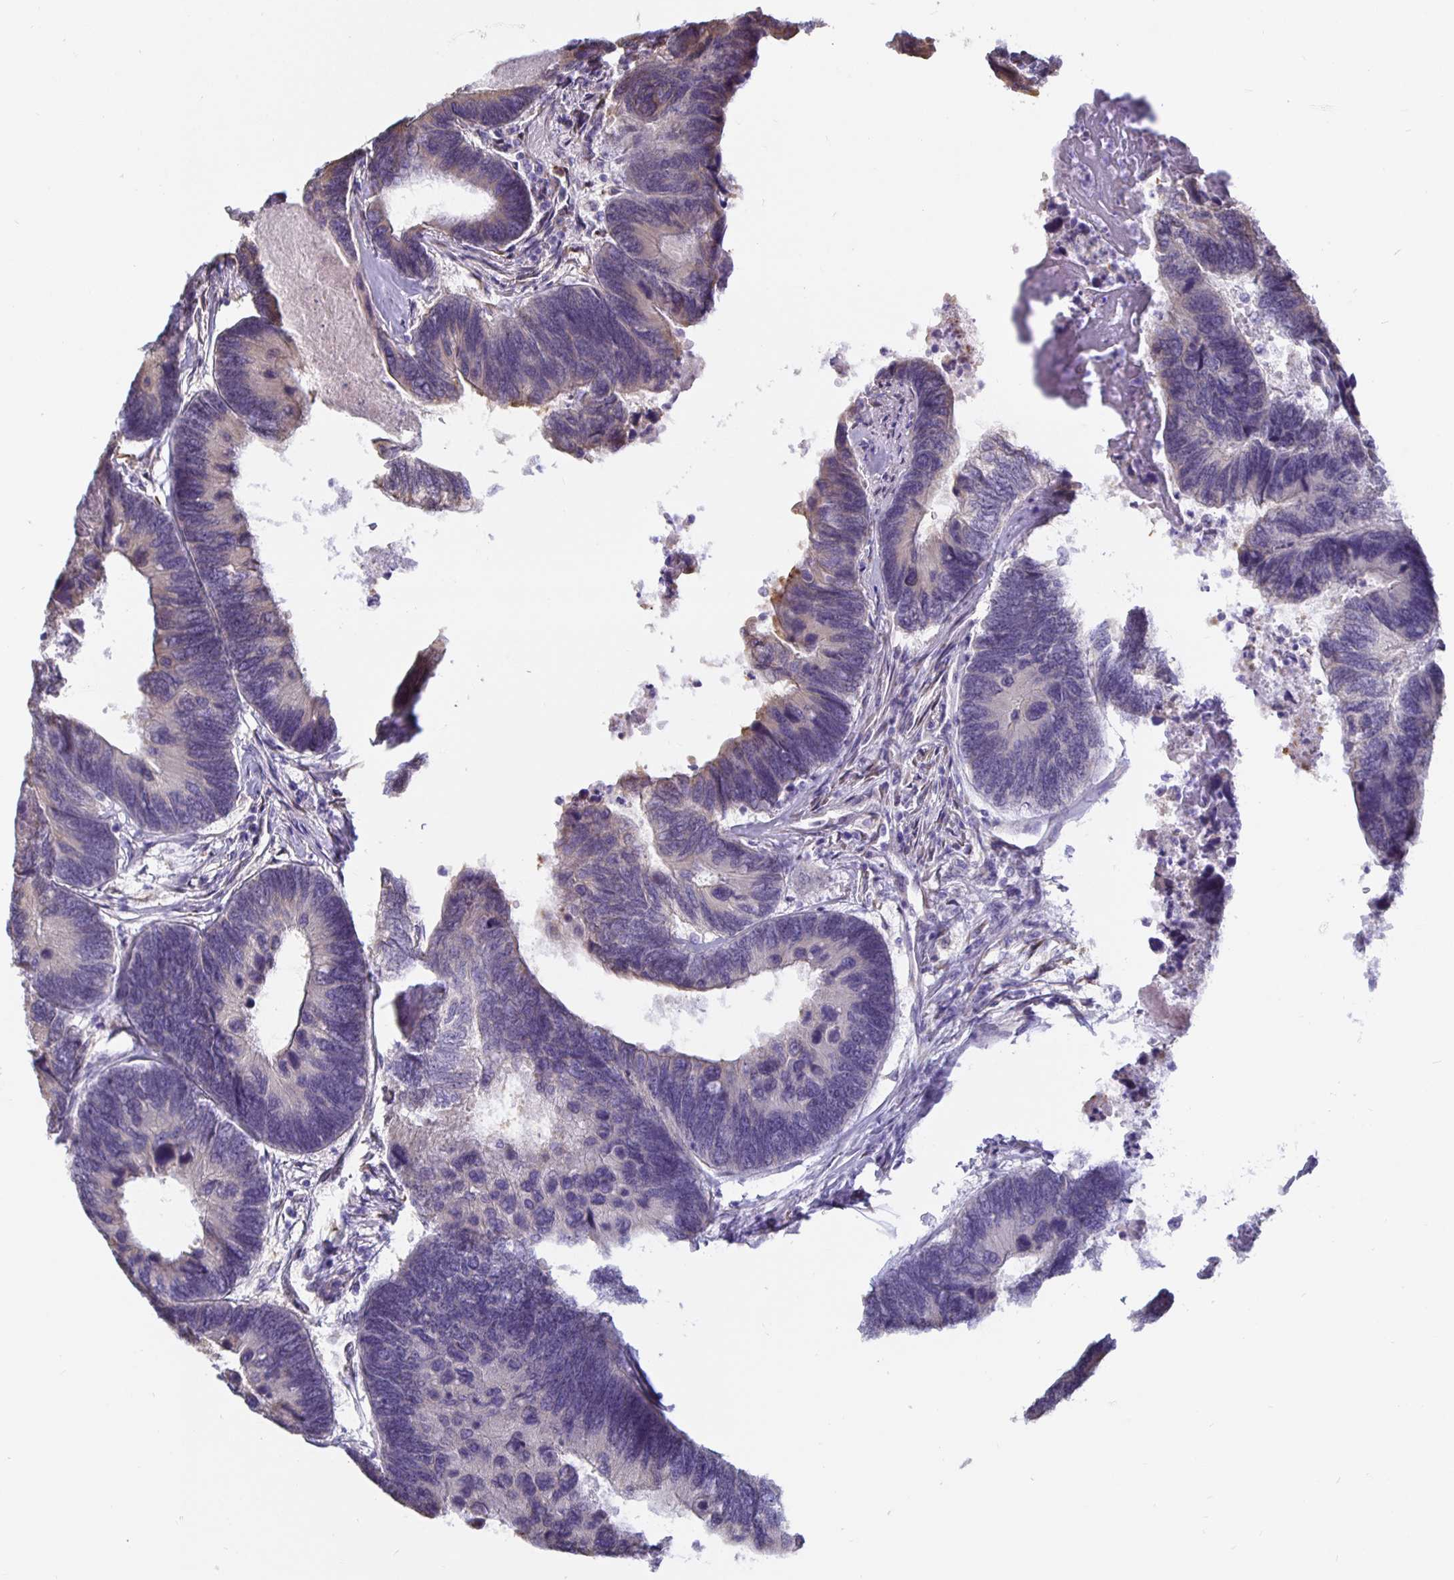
{"staining": {"intensity": "negative", "quantity": "none", "location": "none"}, "tissue": "colorectal cancer", "cell_type": "Tumor cells", "image_type": "cancer", "snomed": [{"axis": "morphology", "description": "Adenocarcinoma, NOS"}, {"axis": "topography", "description": "Colon"}], "caption": "The micrograph displays no staining of tumor cells in colorectal adenocarcinoma. (Immunohistochemistry (ihc), brightfield microscopy, high magnification).", "gene": "DNAI2", "patient": {"sex": "female", "age": 67}}